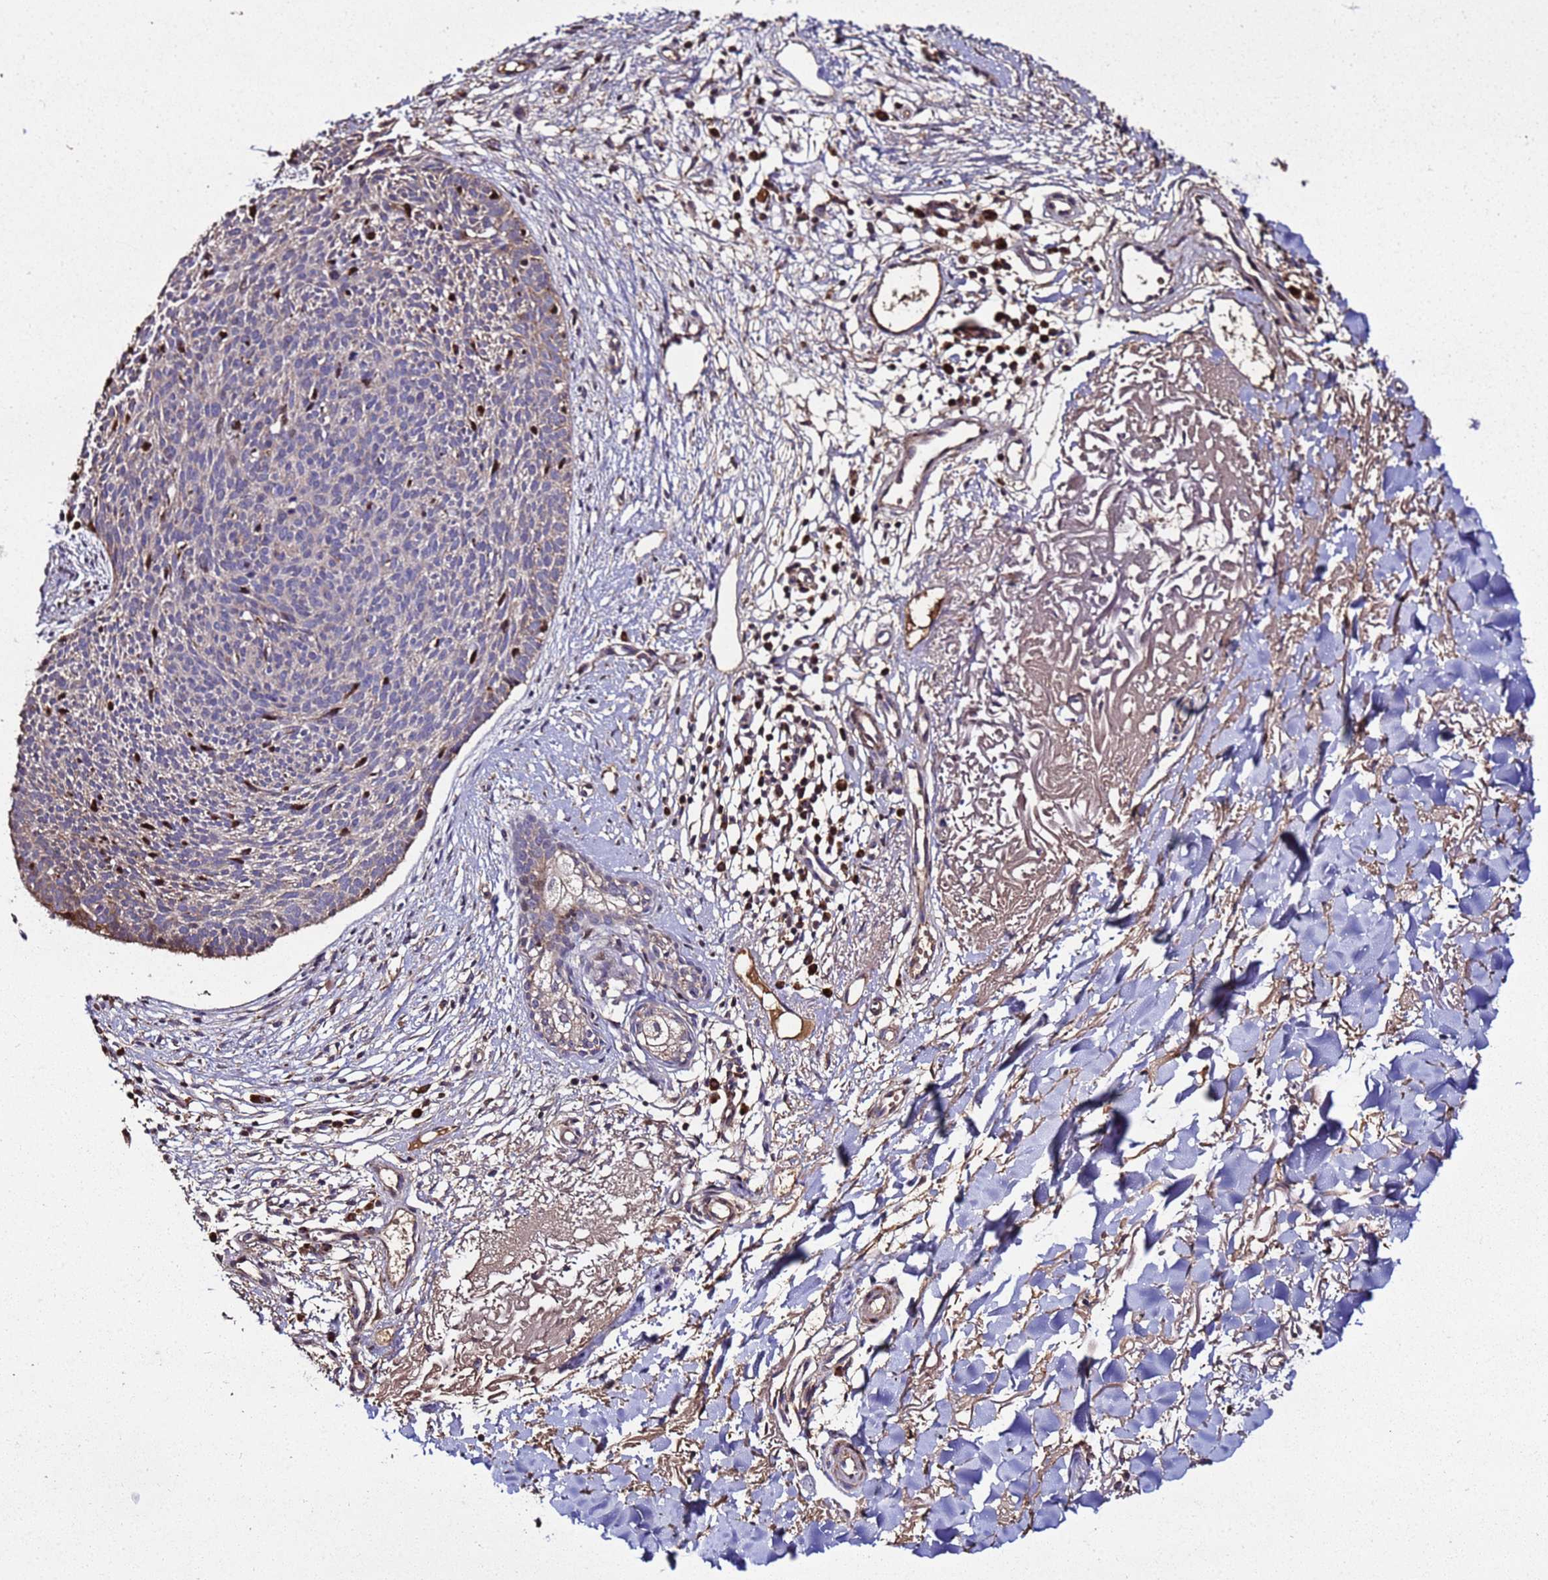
{"staining": {"intensity": "moderate", "quantity": "<25%", "location": "cytoplasmic/membranous"}, "tissue": "skin cancer", "cell_type": "Tumor cells", "image_type": "cancer", "snomed": [{"axis": "morphology", "description": "Basal cell carcinoma"}, {"axis": "topography", "description": "Skin"}], "caption": "Immunohistochemical staining of skin cancer shows low levels of moderate cytoplasmic/membranous protein positivity in approximately <25% of tumor cells. (brown staining indicates protein expression, while blue staining denotes nuclei).", "gene": "WNK4", "patient": {"sex": "male", "age": 84}}